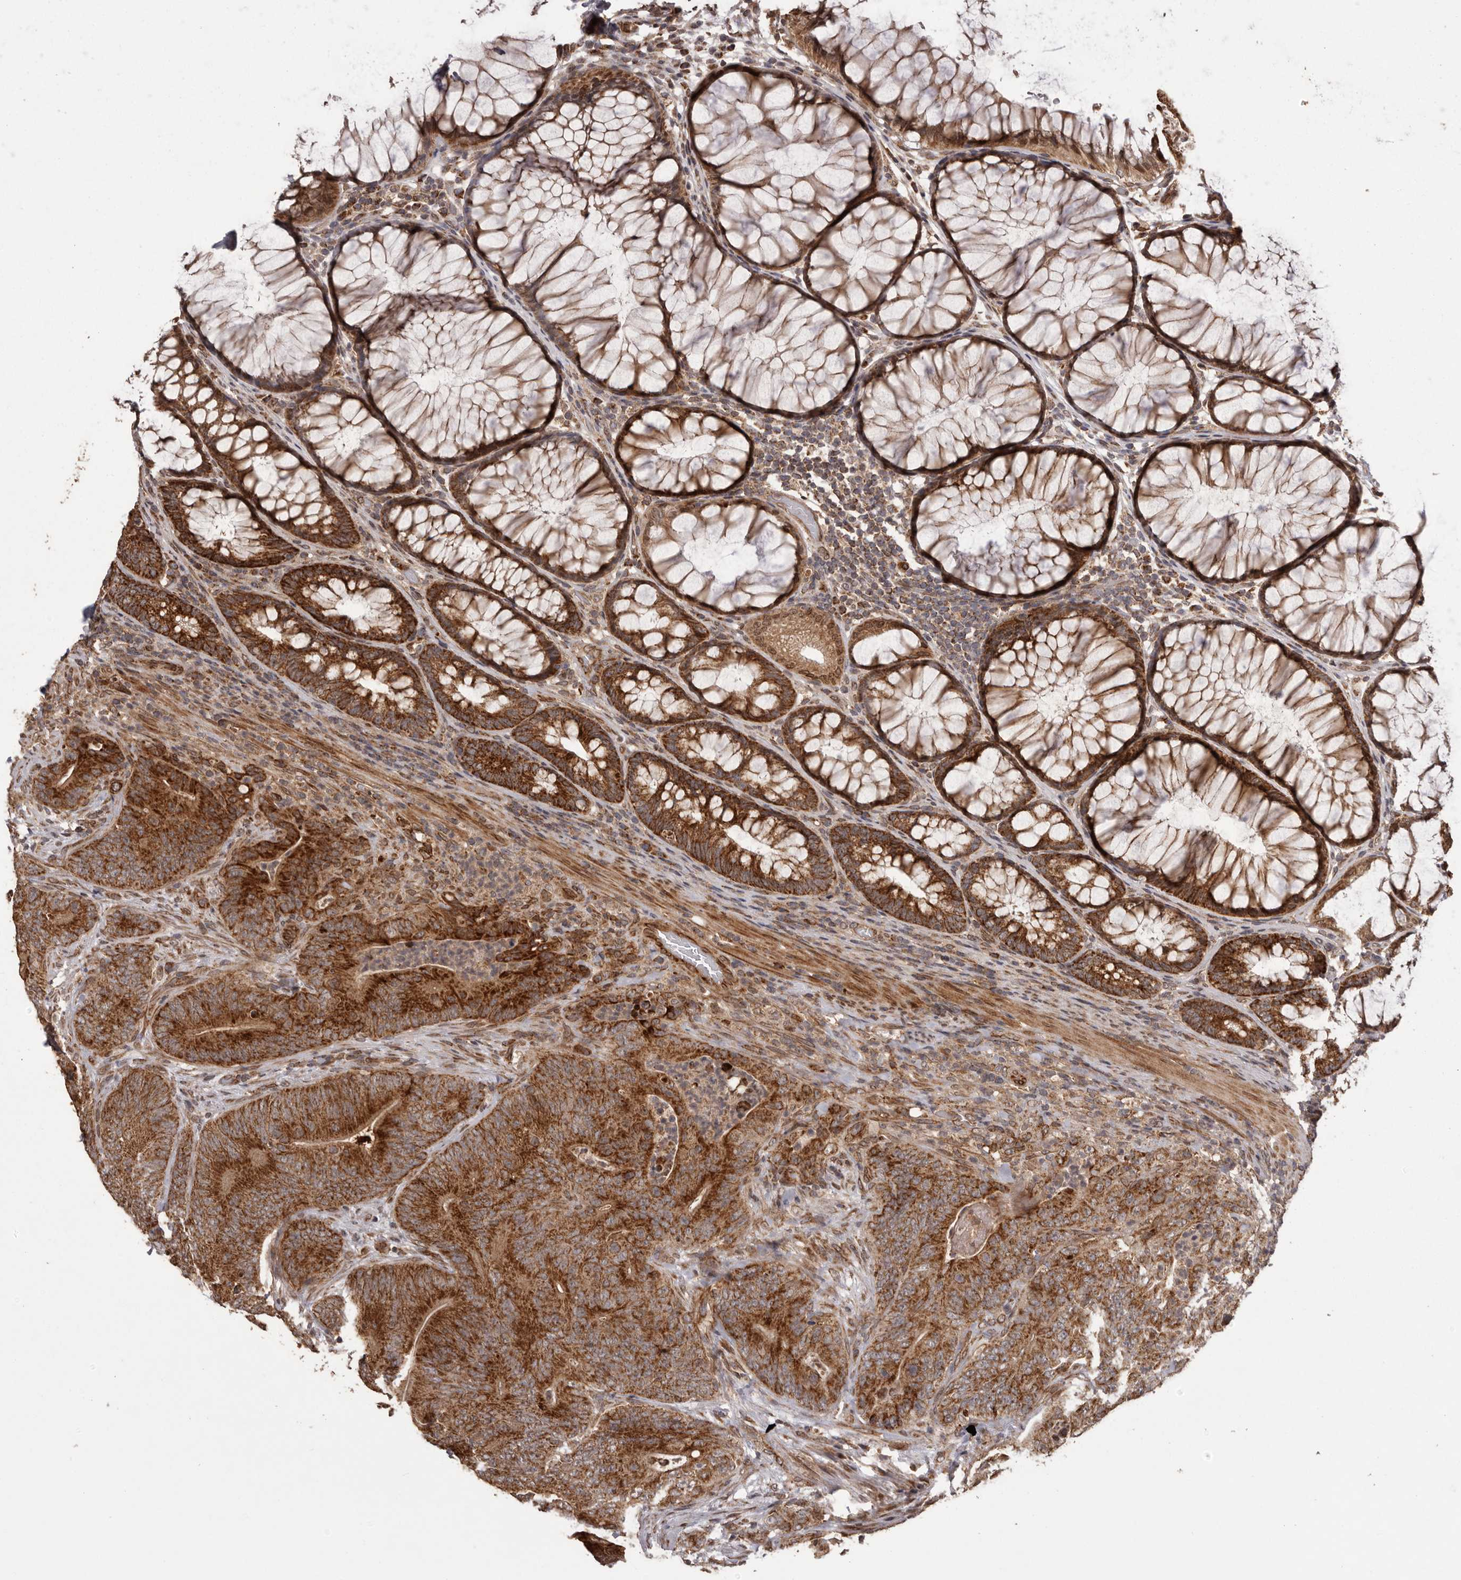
{"staining": {"intensity": "strong", "quantity": ">75%", "location": "cytoplasmic/membranous"}, "tissue": "colorectal cancer", "cell_type": "Tumor cells", "image_type": "cancer", "snomed": [{"axis": "morphology", "description": "Normal tissue, NOS"}, {"axis": "topography", "description": "Colon"}], "caption": "DAB immunohistochemical staining of human colorectal cancer displays strong cytoplasmic/membranous protein expression in about >75% of tumor cells.", "gene": "CHRM2", "patient": {"sex": "female", "age": 82}}